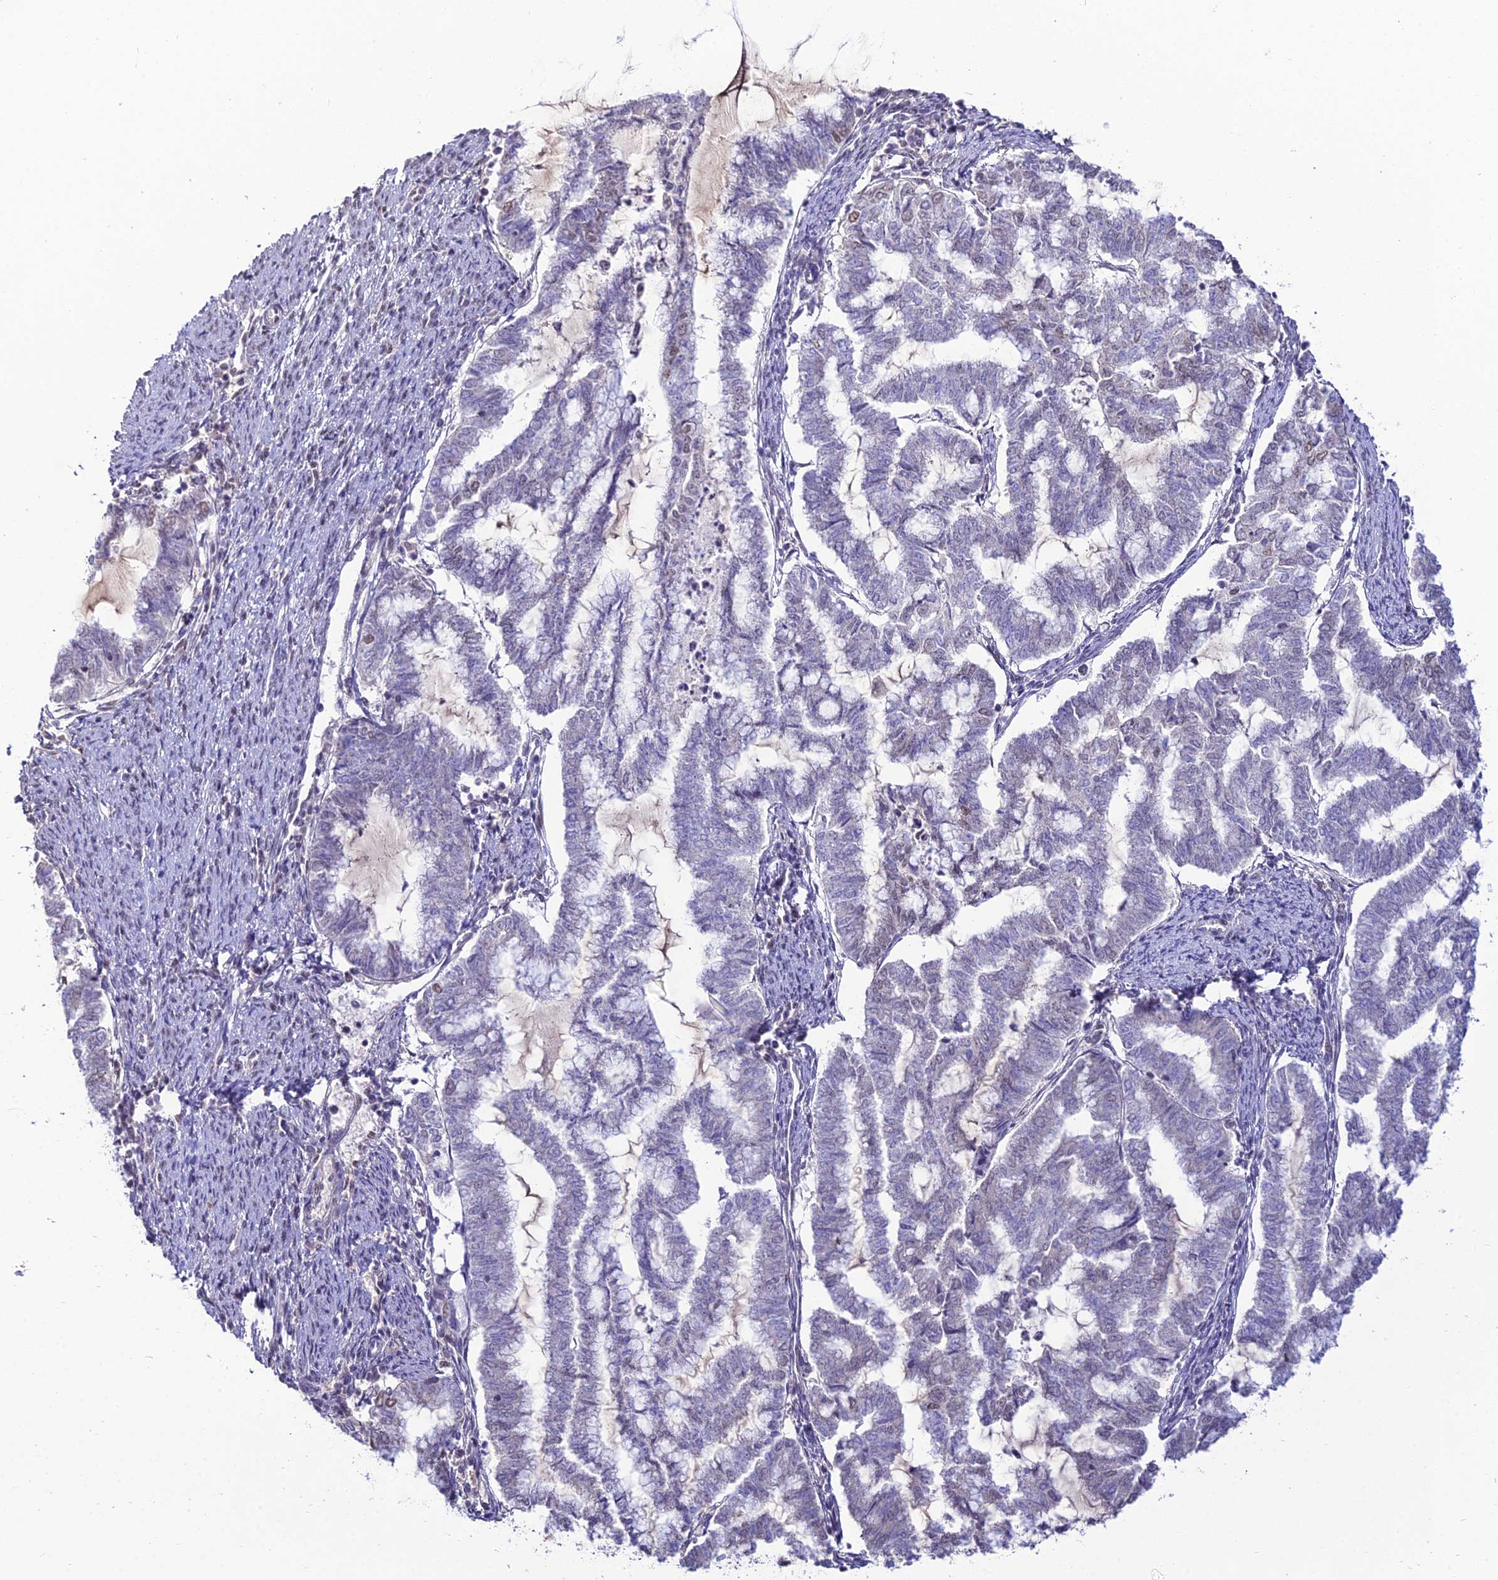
{"staining": {"intensity": "negative", "quantity": "none", "location": "none"}, "tissue": "endometrial cancer", "cell_type": "Tumor cells", "image_type": "cancer", "snomed": [{"axis": "morphology", "description": "Adenocarcinoma, NOS"}, {"axis": "topography", "description": "Endometrium"}], "caption": "This micrograph is of adenocarcinoma (endometrial) stained with immunohistochemistry to label a protein in brown with the nuclei are counter-stained blue. There is no expression in tumor cells. (Stains: DAB (3,3'-diaminobenzidine) immunohistochemistry (IHC) with hematoxylin counter stain, Microscopy: brightfield microscopy at high magnification).", "gene": "RBM12", "patient": {"sex": "female", "age": 79}}